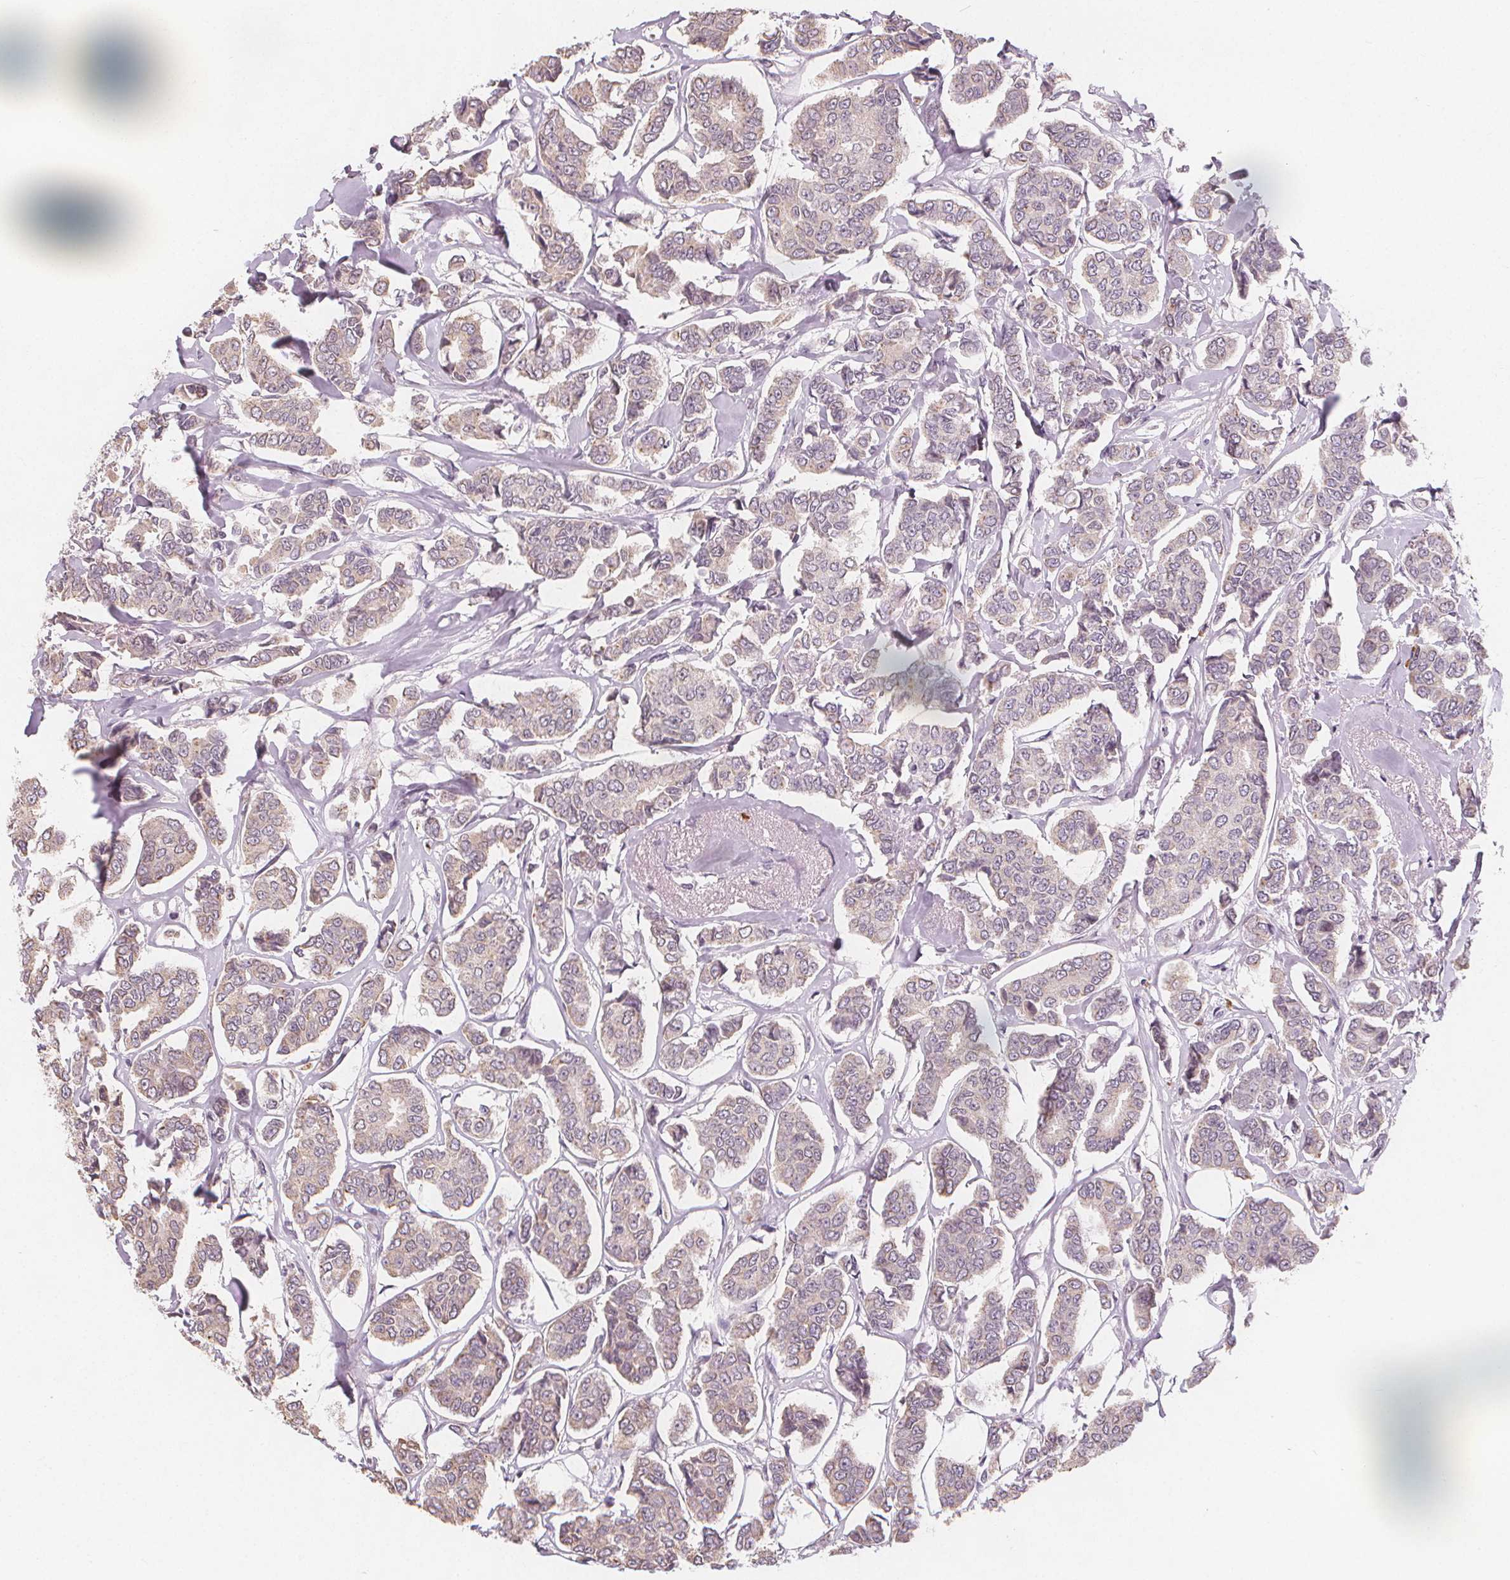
{"staining": {"intensity": "negative", "quantity": "none", "location": "none"}, "tissue": "breast cancer", "cell_type": "Tumor cells", "image_type": "cancer", "snomed": [{"axis": "morphology", "description": "Duct carcinoma"}, {"axis": "topography", "description": "Breast"}], "caption": "Photomicrograph shows no significant protein positivity in tumor cells of infiltrating ductal carcinoma (breast).", "gene": "TIPIN", "patient": {"sex": "female", "age": 94}}